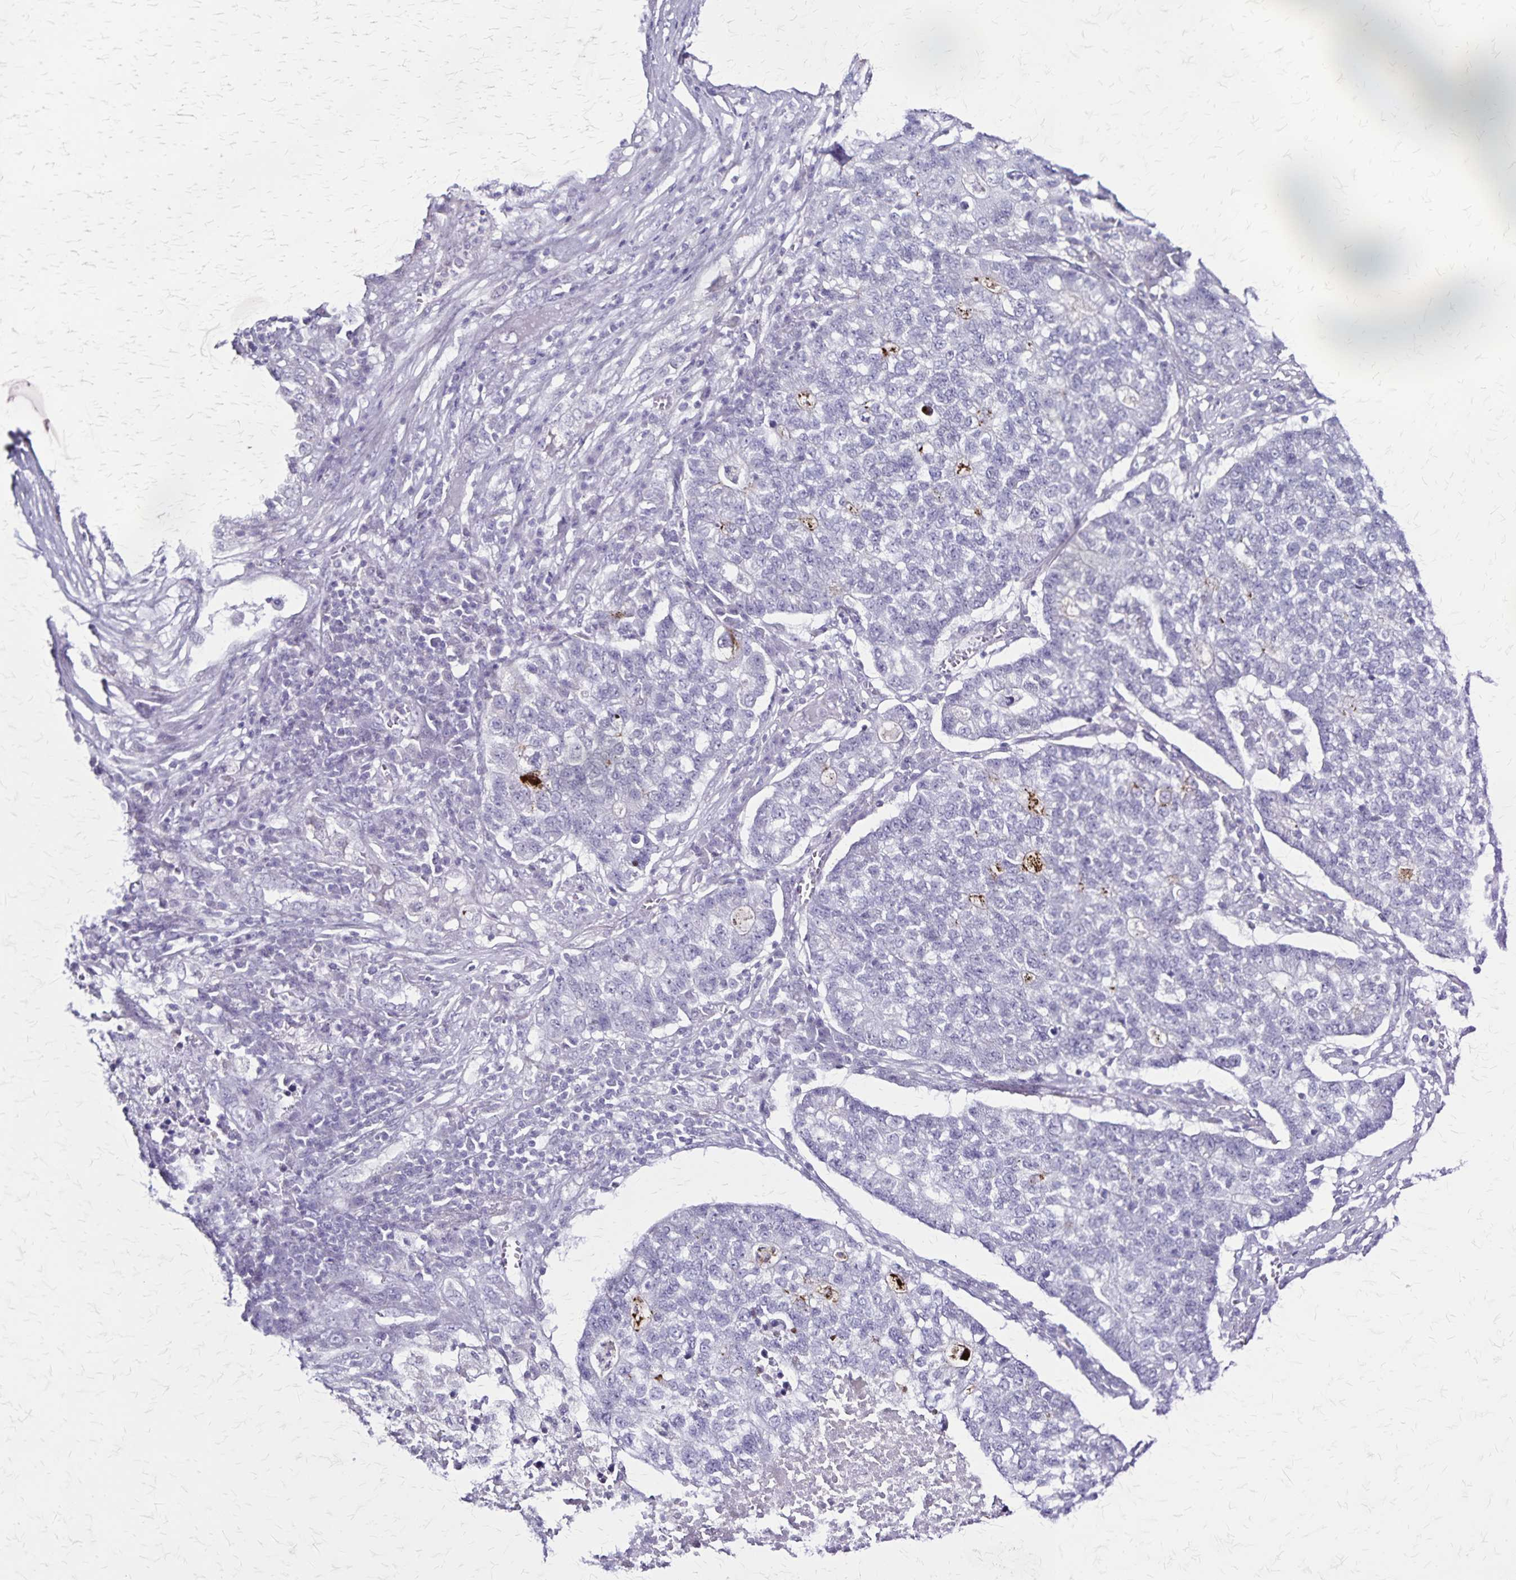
{"staining": {"intensity": "negative", "quantity": "none", "location": "none"}, "tissue": "lung cancer", "cell_type": "Tumor cells", "image_type": "cancer", "snomed": [{"axis": "morphology", "description": "Adenocarcinoma, NOS"}, {"axis": "topography", "description": "Lung"}], "caption": "IHC image of human adenocarcinoma (lung) stained for a protein (brown), which displays no expression in tumor cells.", "gene": "PLXNA4", "patient": {"sex": "male", "age": 57}}